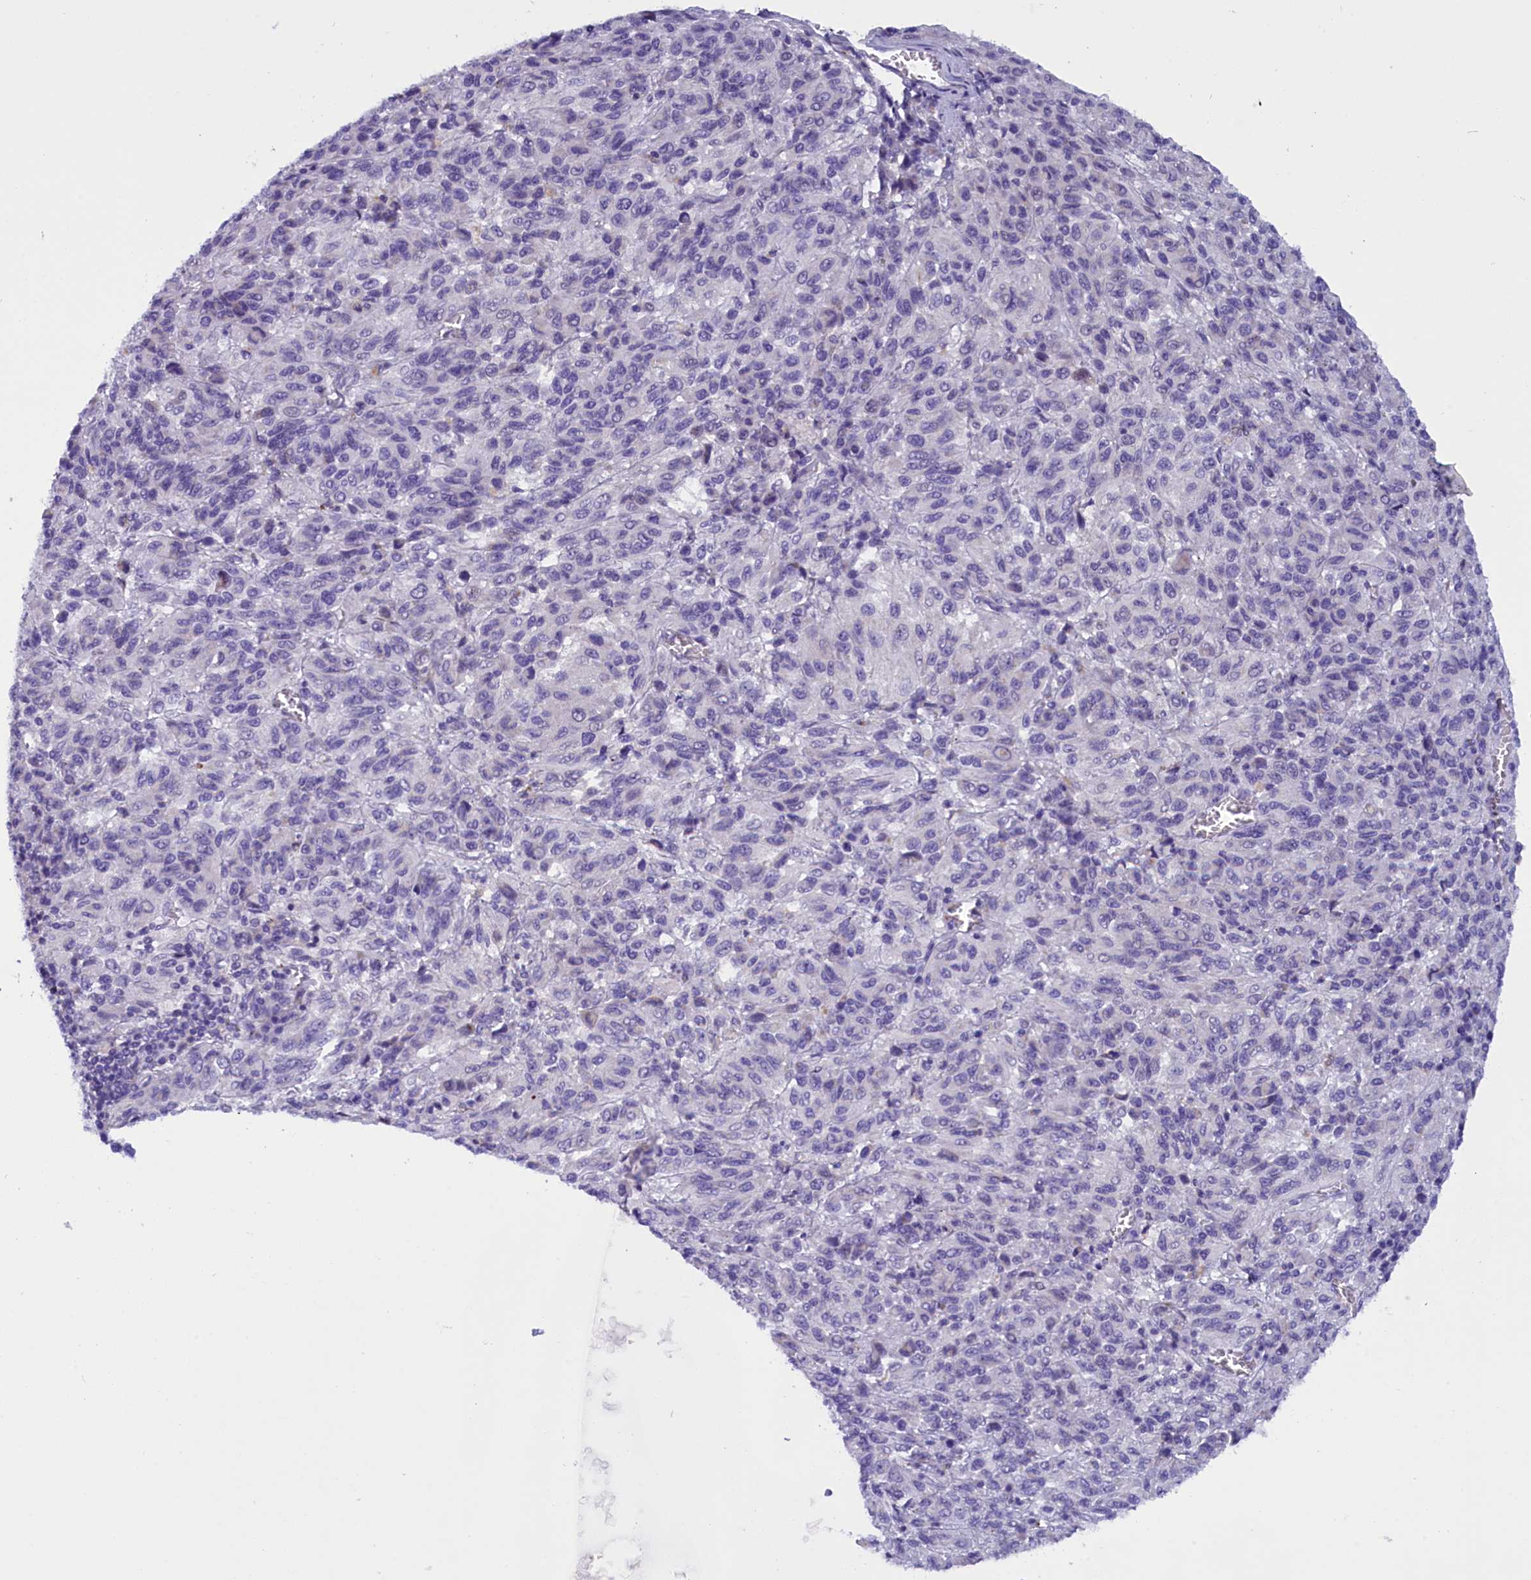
{"staining": {"intensity": "negative", "quantity": "none", "location": "none"}, "tissue": "melanoma", "cell_type": "Tumor cells", "image_type": "cancer", "snomed": [{"axis": "morphology", "description": "Malignant melanoma, Metastatic site"}, {"axis": "topography", "description": "Lung"}], "caption": "Protein analysis of malignant melanoma (metastatic site) displays no significant expression in tumor cells.", "gene": "RTTN", "patient": {"sex": "male", "age": 64}}